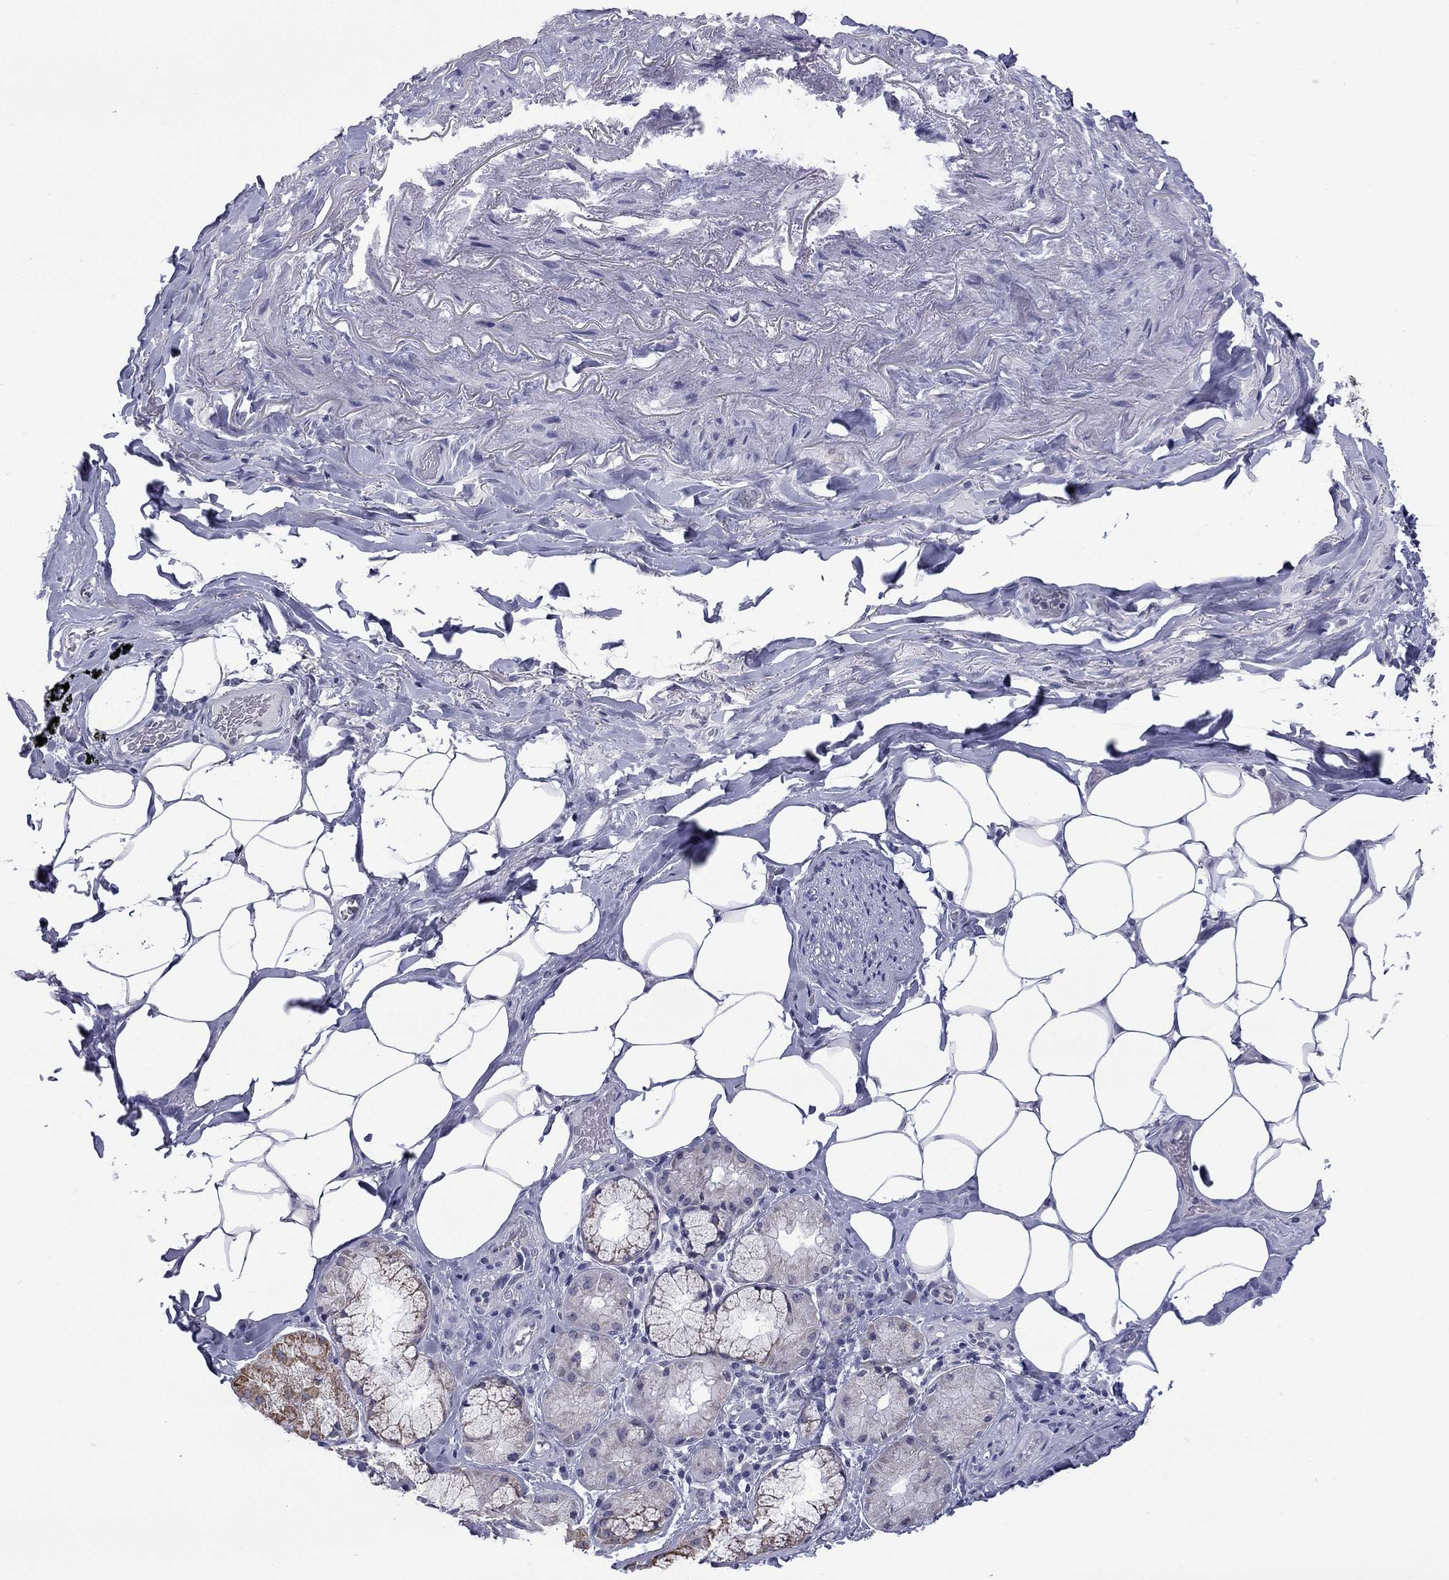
{"staining": {"intensity": "negative", "quantity": "none", "location": "none"}, "tissue": "adipose tissue", "cell_type": "Adipocytes", "image_type": "normal", "snomed": [{"axis": "morphology", "description": "Normal tissue, NOS"}, {"axis": "topography", "description": "Bronchus"}, {"axis": "topography", "description": "Lung"}], "caption": "Immunohistochemical staining of unremarkable adipose tissue shows no significant staining in adipocytes. The staining is performed using DAB (3,3'-diaminobenzidine) brown chromogen with nuclei counter-stained in using hematoxylin.", "gene": "SHOC2", "patient": {"sex": "female", "age": 57}}